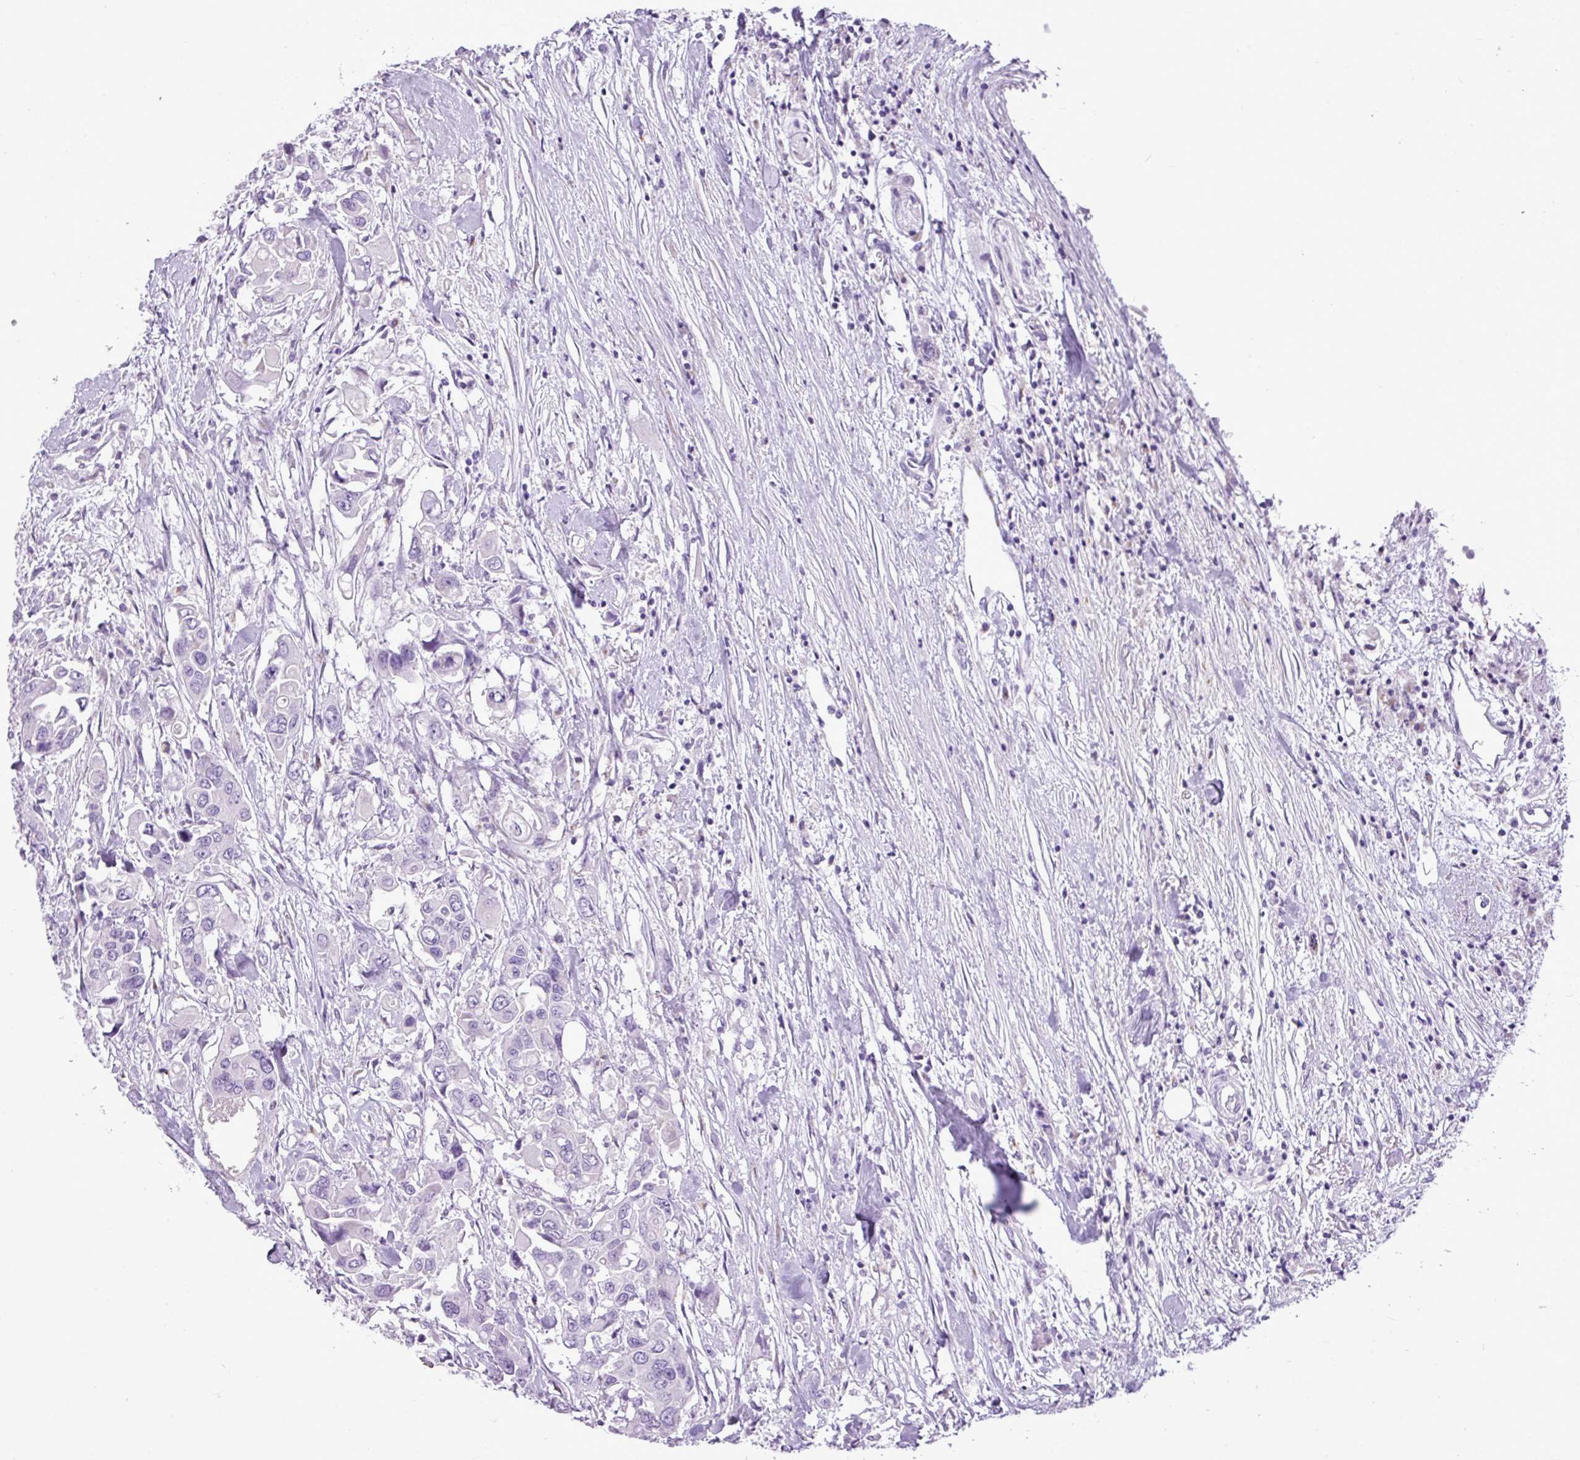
{"staining": {"intensity": "negative", "quantity": "none", "location": "none"}, "tissue": "colorectal cancer", "cell_type": "Tumor cells", "image_type": "cancer", "snomed": [{"axis": "morphology", "description": "Adenocarcinoma, NOS"}, {"axis": "topography", "description": "Colon"}], "caption": "Human colorectal adenocarcinoma stained for a protein using immunohistochemistry shows no staining in tumor cells.", "gene": "FAM43A", "patient": {"sex": "male", "age": 77}}